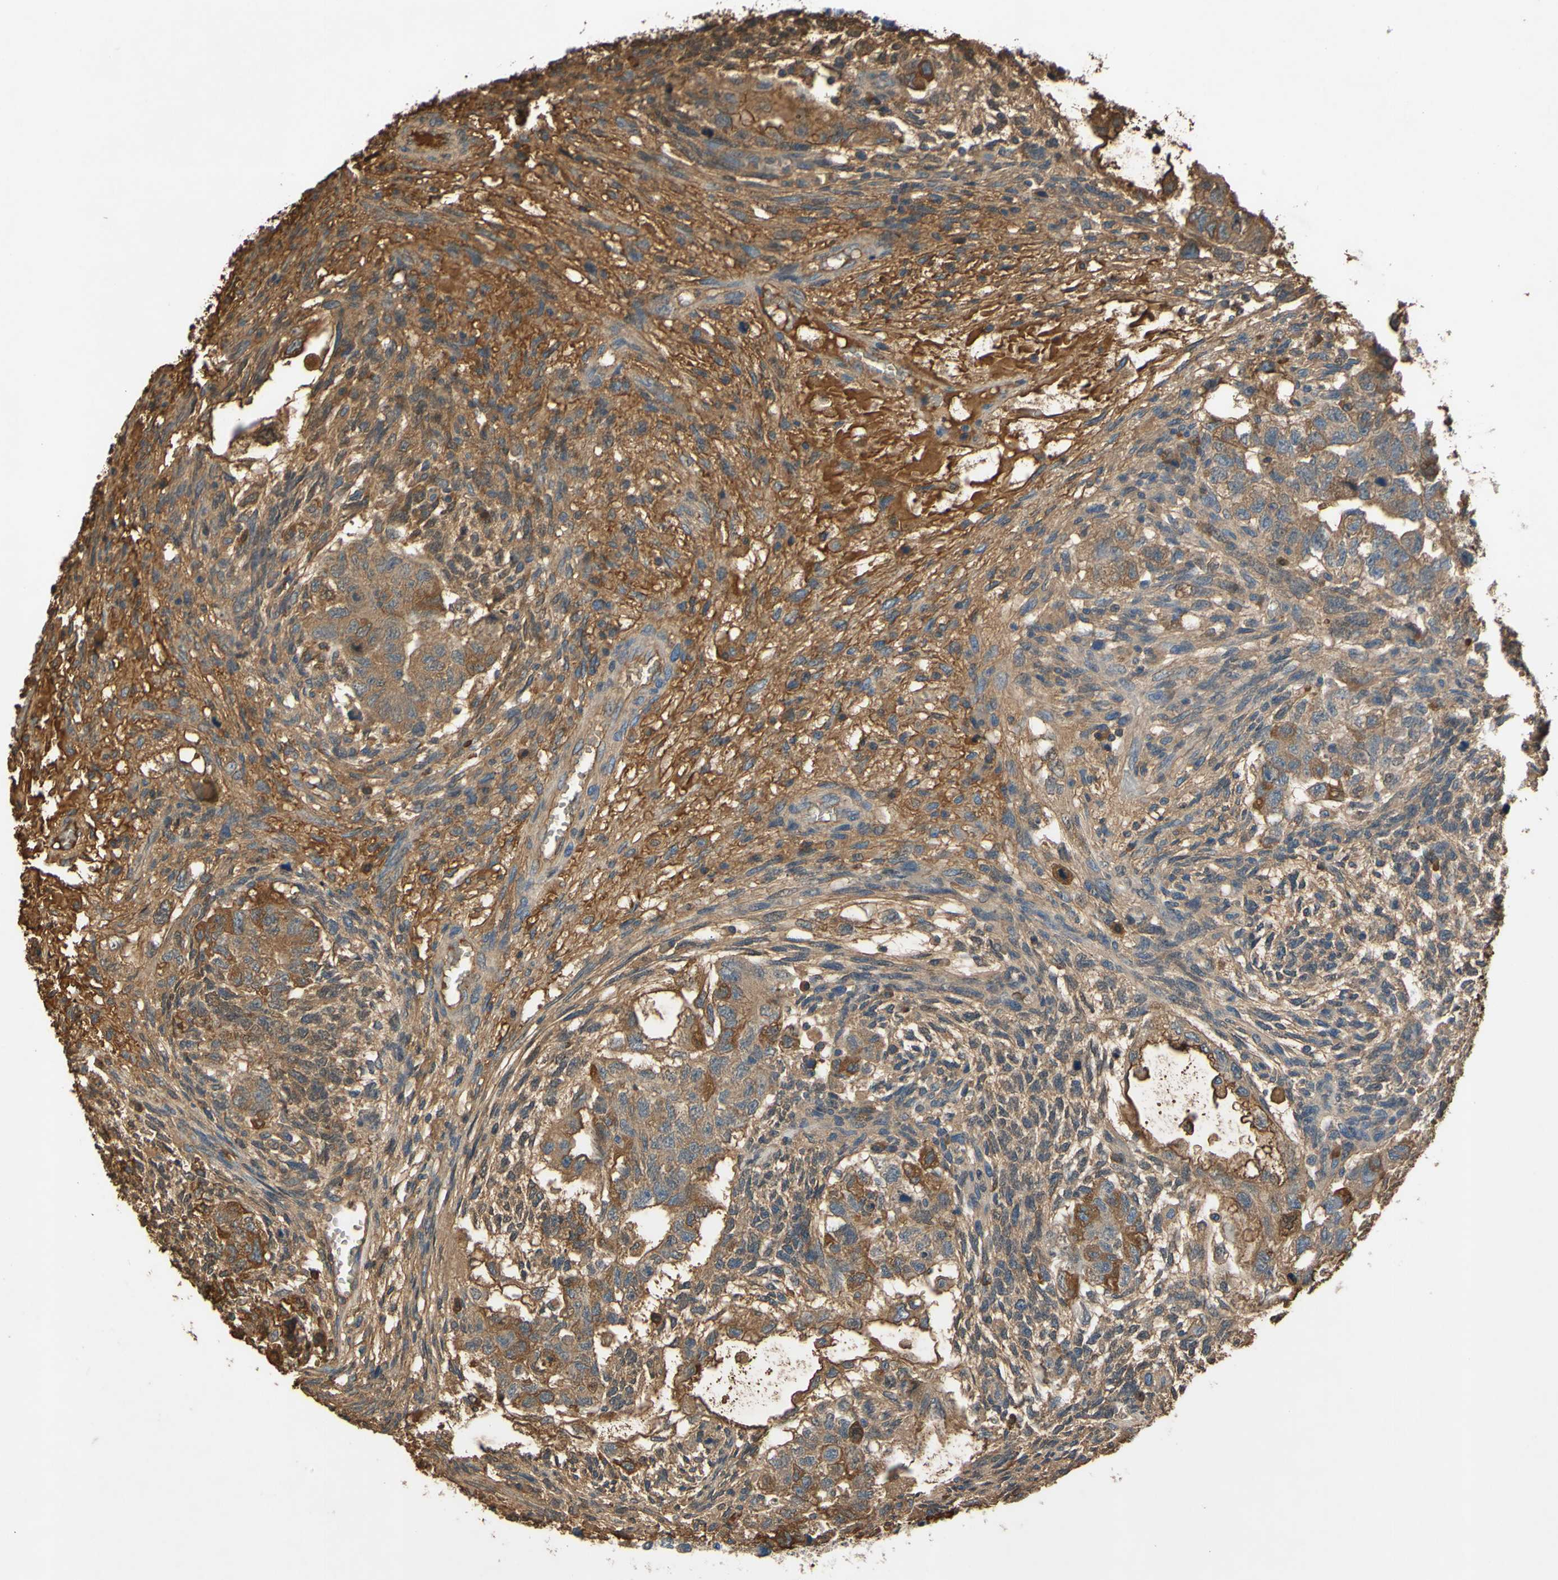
{"staining": {"intensity": "moderate", "quantity": "25%-75%", "location": "cytoplasmic/membranous"}, "tissue": "testis cancer", "cell_type": "Tumor cells", "image_type": "cancer", "snomed": [{"axis": "morphology", "description": "Normal tissue, NOS"}, {"axis": "morphology", "description": "Carcinoma, Embryonal, NOS"}, {"axis": "topography", "description": "Testis"}], "caption": "Moderate cytoplasmic/membranous protein positivity is identified in about 25%-75% of tumor cells in embryonal carcinoma (testis).", "gene": "TIMP2", "patient": {"sex": "male", "age": 36}}